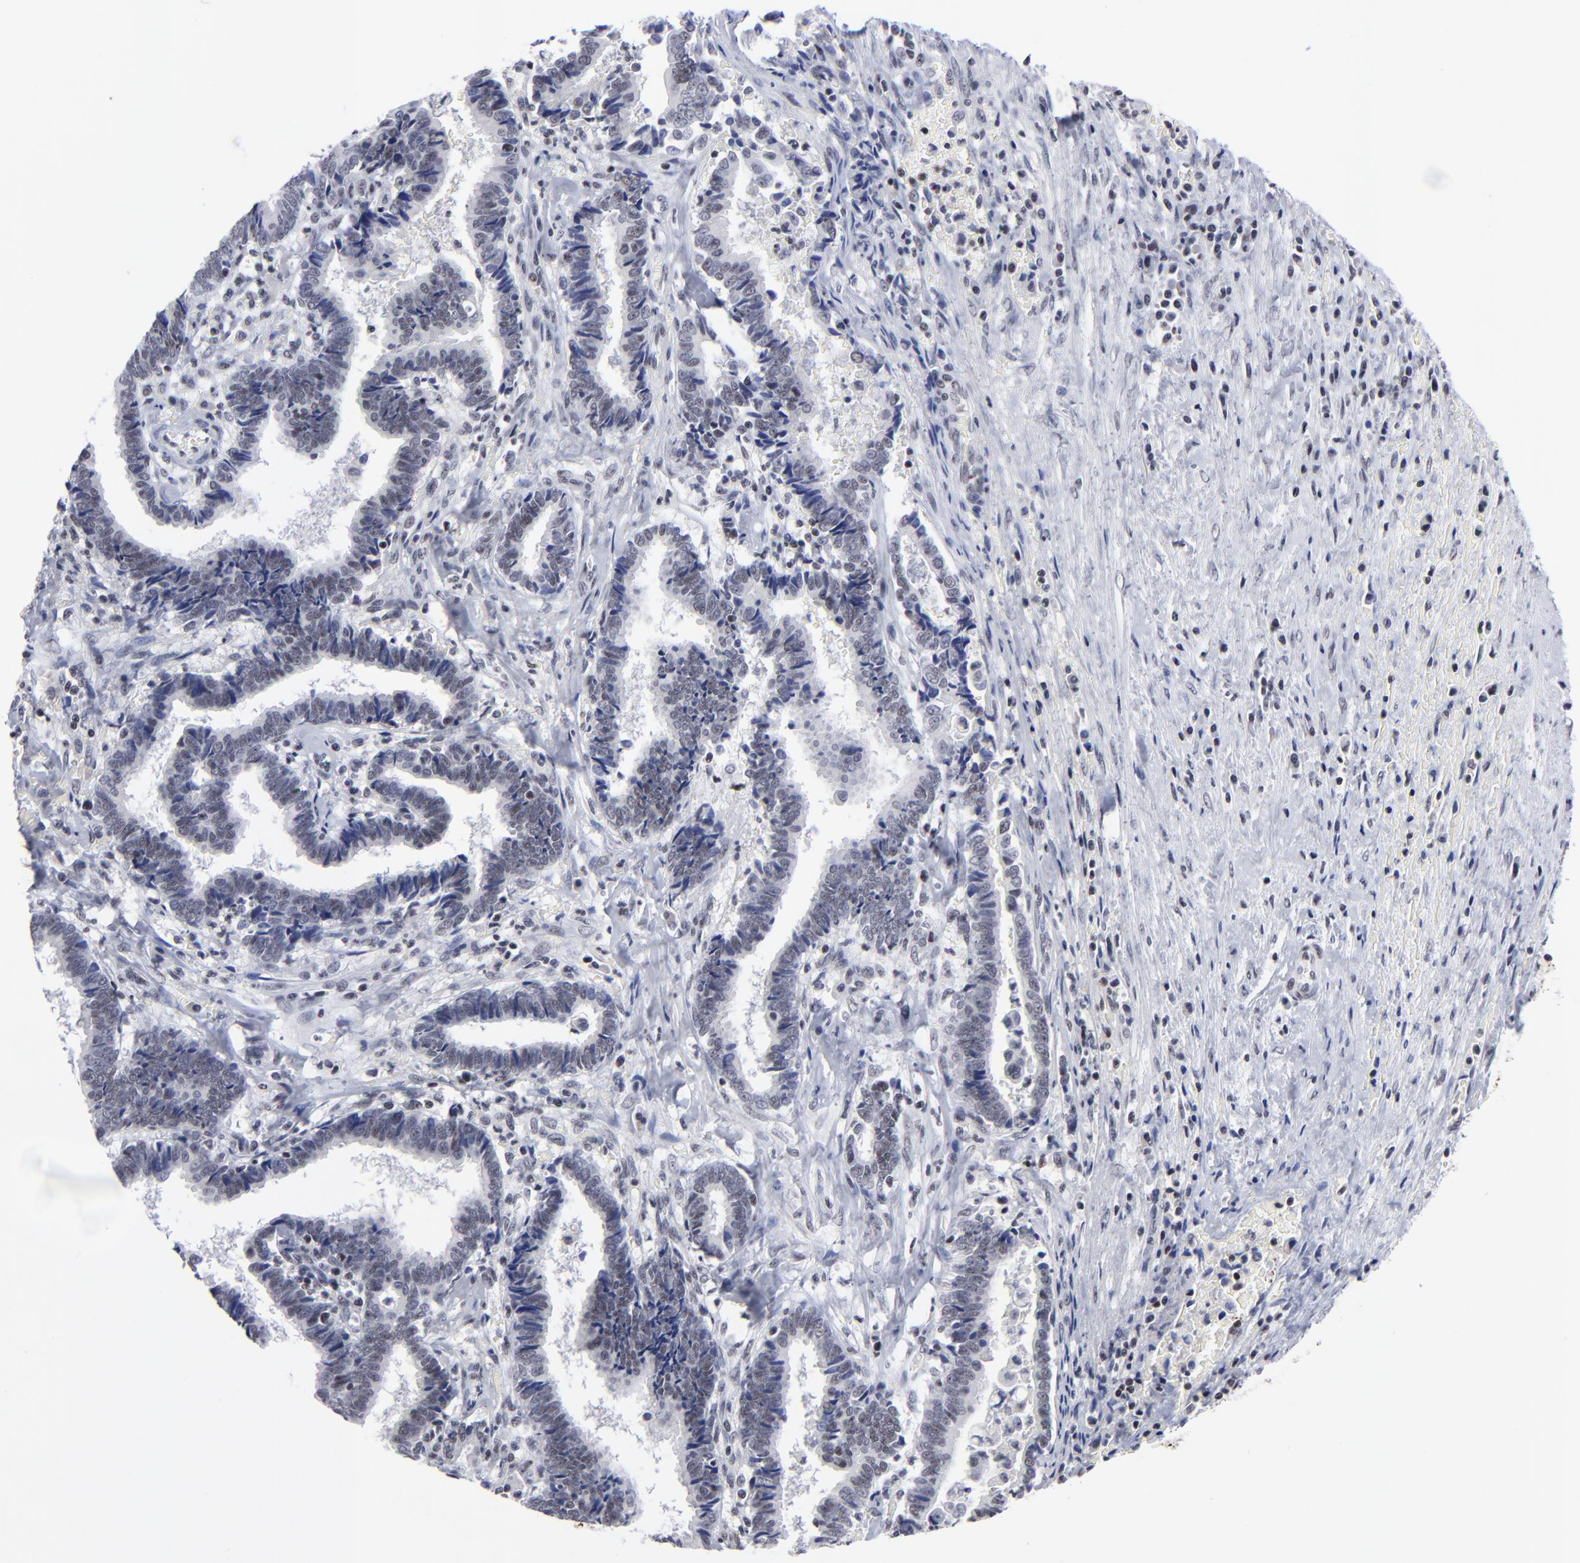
{"staining": {"intensity": "negative", "quantity": "none", "location": "none"}, "tissue": "liver cancer", "cell_type": "Tumor cells", "image_type": "cancer", "snomed": [{"axis": "morphology", "description": "Cholangiocarcinoma"}, {"axis": "topography", "description": "Liver"}], "caption": "Immunohistochemistry (IHC) image of neoplastic tissue: liver cancer (cholangiocarcinoma) stained with DAB (3,3'-diaminobenzidine) exhibits no significant protein positivity in tumor cells. The staining was performed using DAB (3,3'-diaminobenzidine) to visualize the protein expression in brown, while the nuclei were stained in blue with hematoxylin (Magnification: 20x).", "gene": "SP2", "patient": {"sex": "male", "age": 57}}